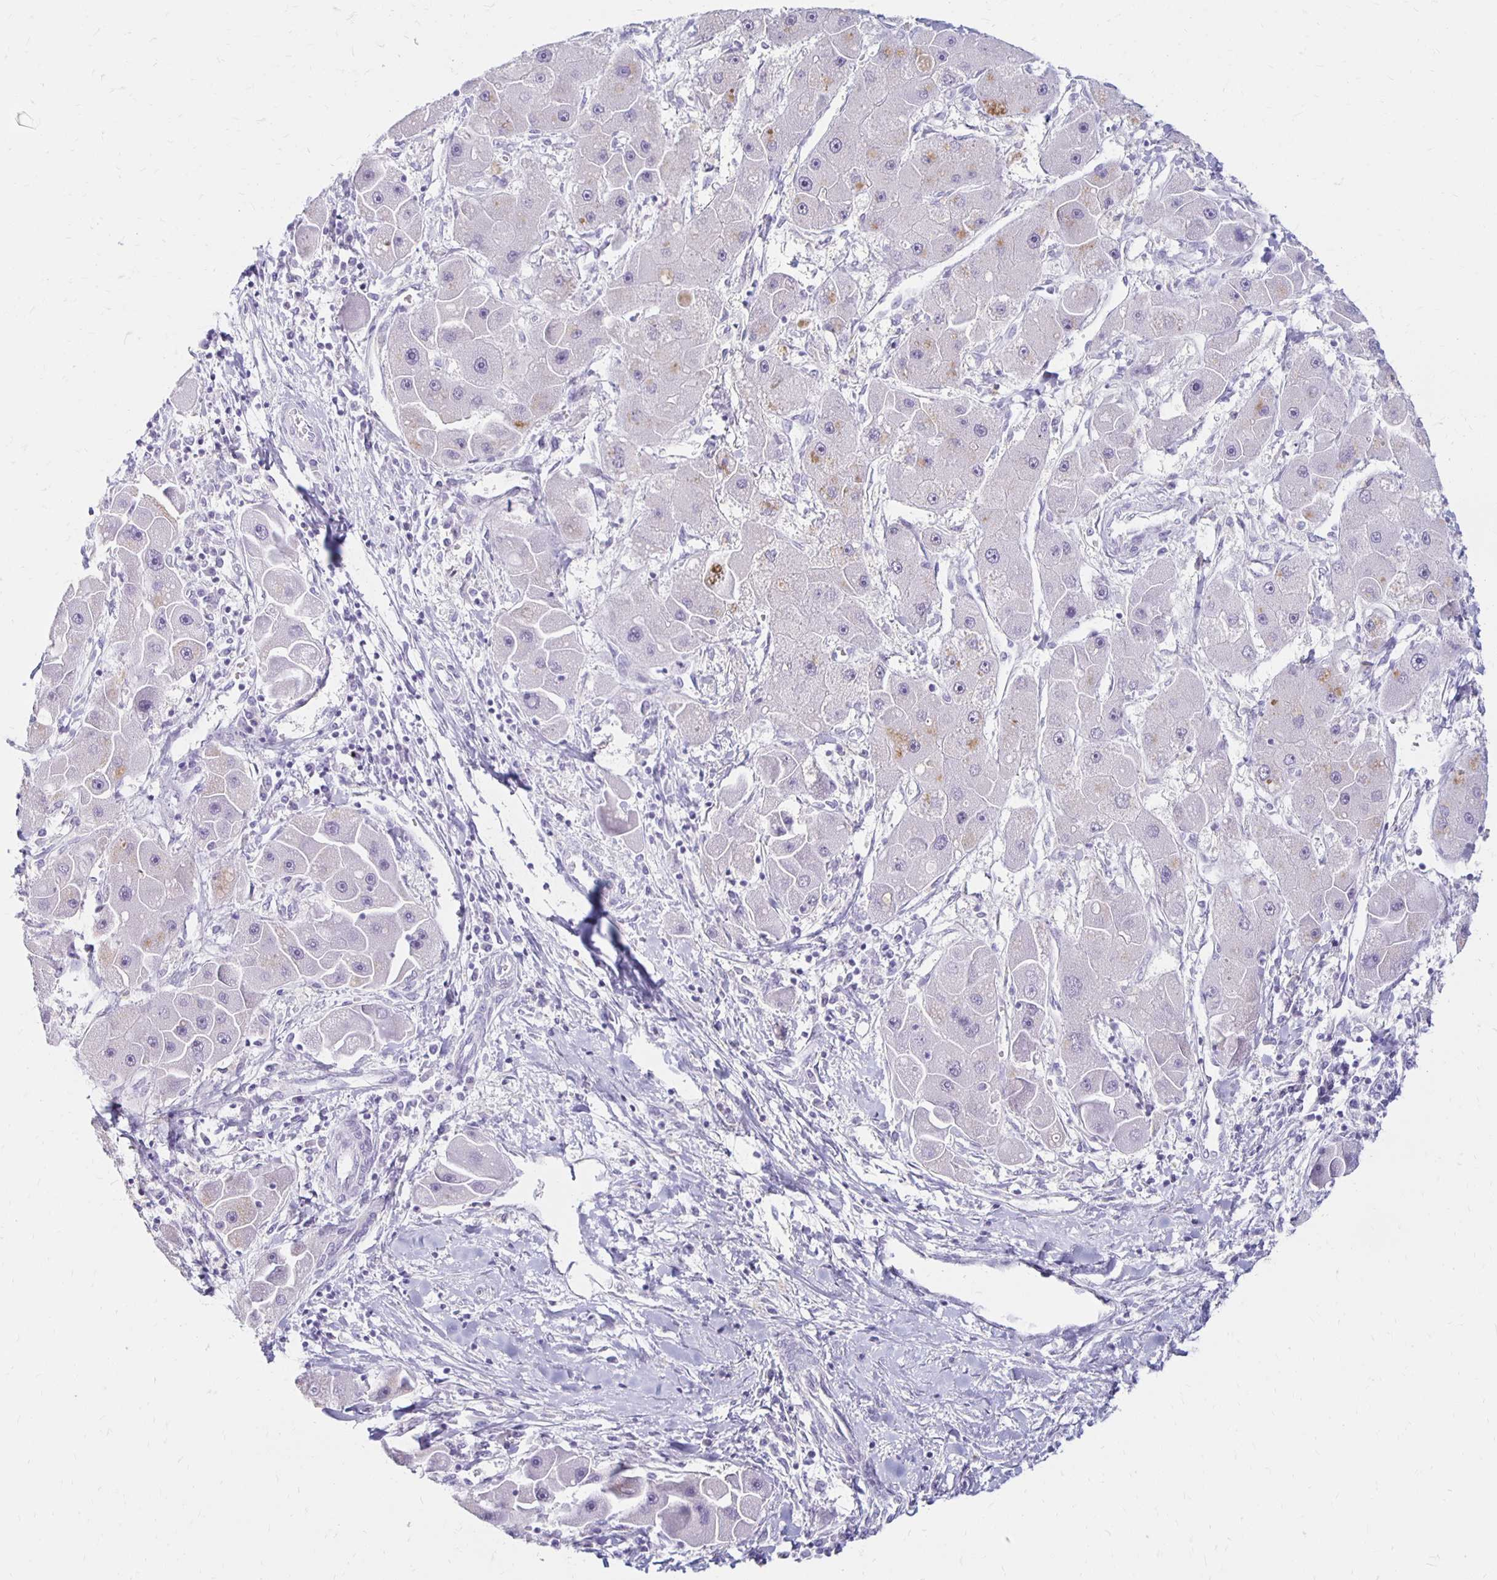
{"staining": {"intensity": "moderate", "quantity": "<25%", "location": "cytoplasmic/membranous"}, "tissue": "liver cancer", "cell_type": "Tumor cells", "image_type": "cancer", "snomed": [{"axis": "morphology", "description": "Carcinoma, Hepatocellular, NOS"}, {"axis": "topography", "description": "Liver"}], "caption": "High-magnification brightfield microscopy of liver cancer (hepatocellular carcinoma) stained with DAB (brown) and counterstained with hematoxylin (blue). tumor cells exhibit moderate cytoplasmic/membranous staining is identified in about<25% of cells. Nuclei are stained in blue.", "gene": "RYR1", "patient": {"sex": "male", "age": 24}}